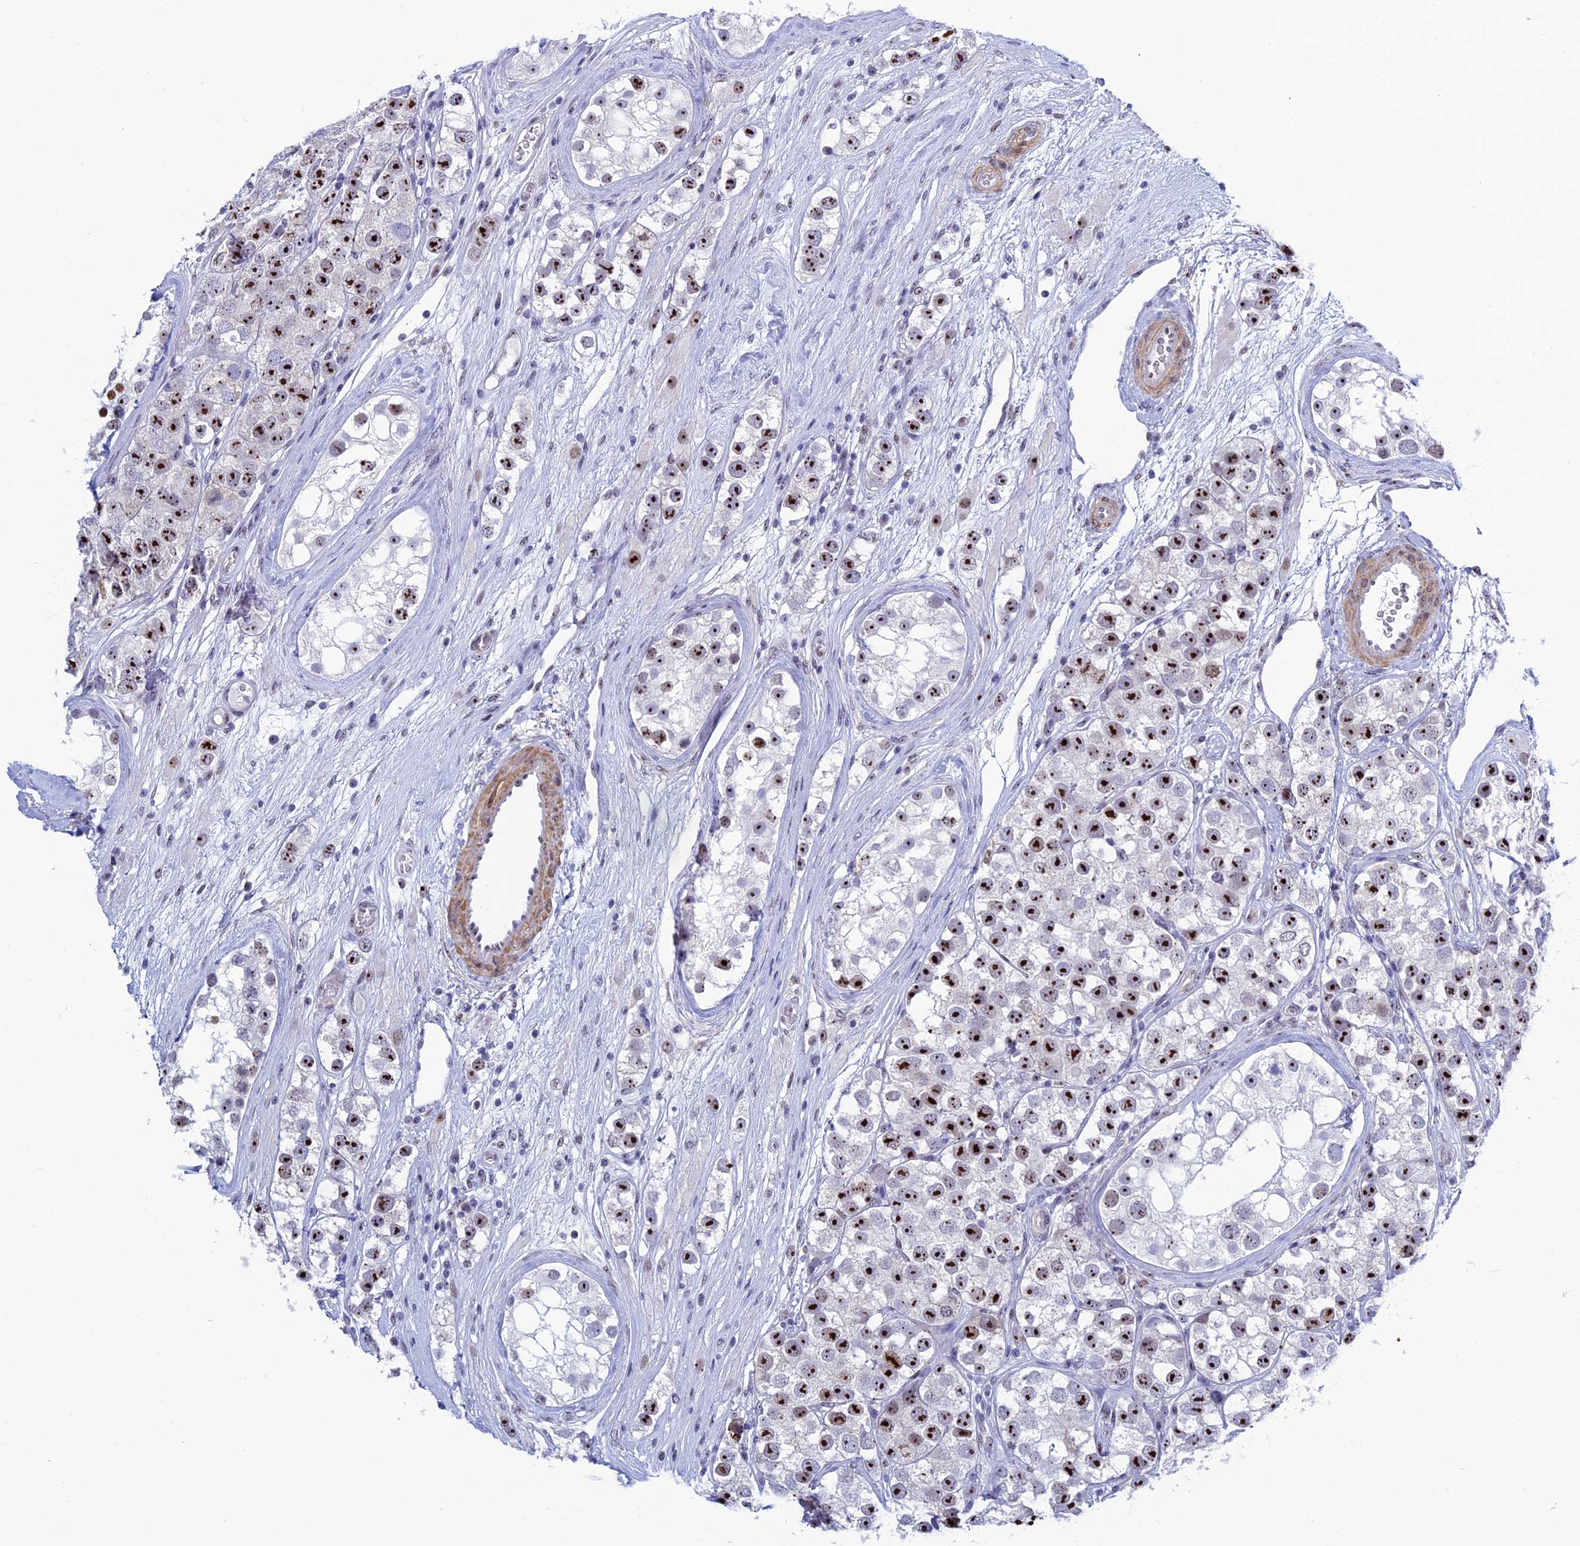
{"staining": {"intensity": "strong", "quantity": ">75%", "location": "nuclear"}, "tissue": "testis cancer", "cell_type": "Tumor cells", "image_type": "cancer", "snomed": [{"axis": "morphology", "description": "Seminoma, NOS"}, {"axis": "topography", "description": "Testis"}], "caption": "Human seminoma (testis) stained with a protein marker demonstrates strong staining in tumor cells.", "gene": "CCDC86", "patient": {"sex": "male", "age": 28}}